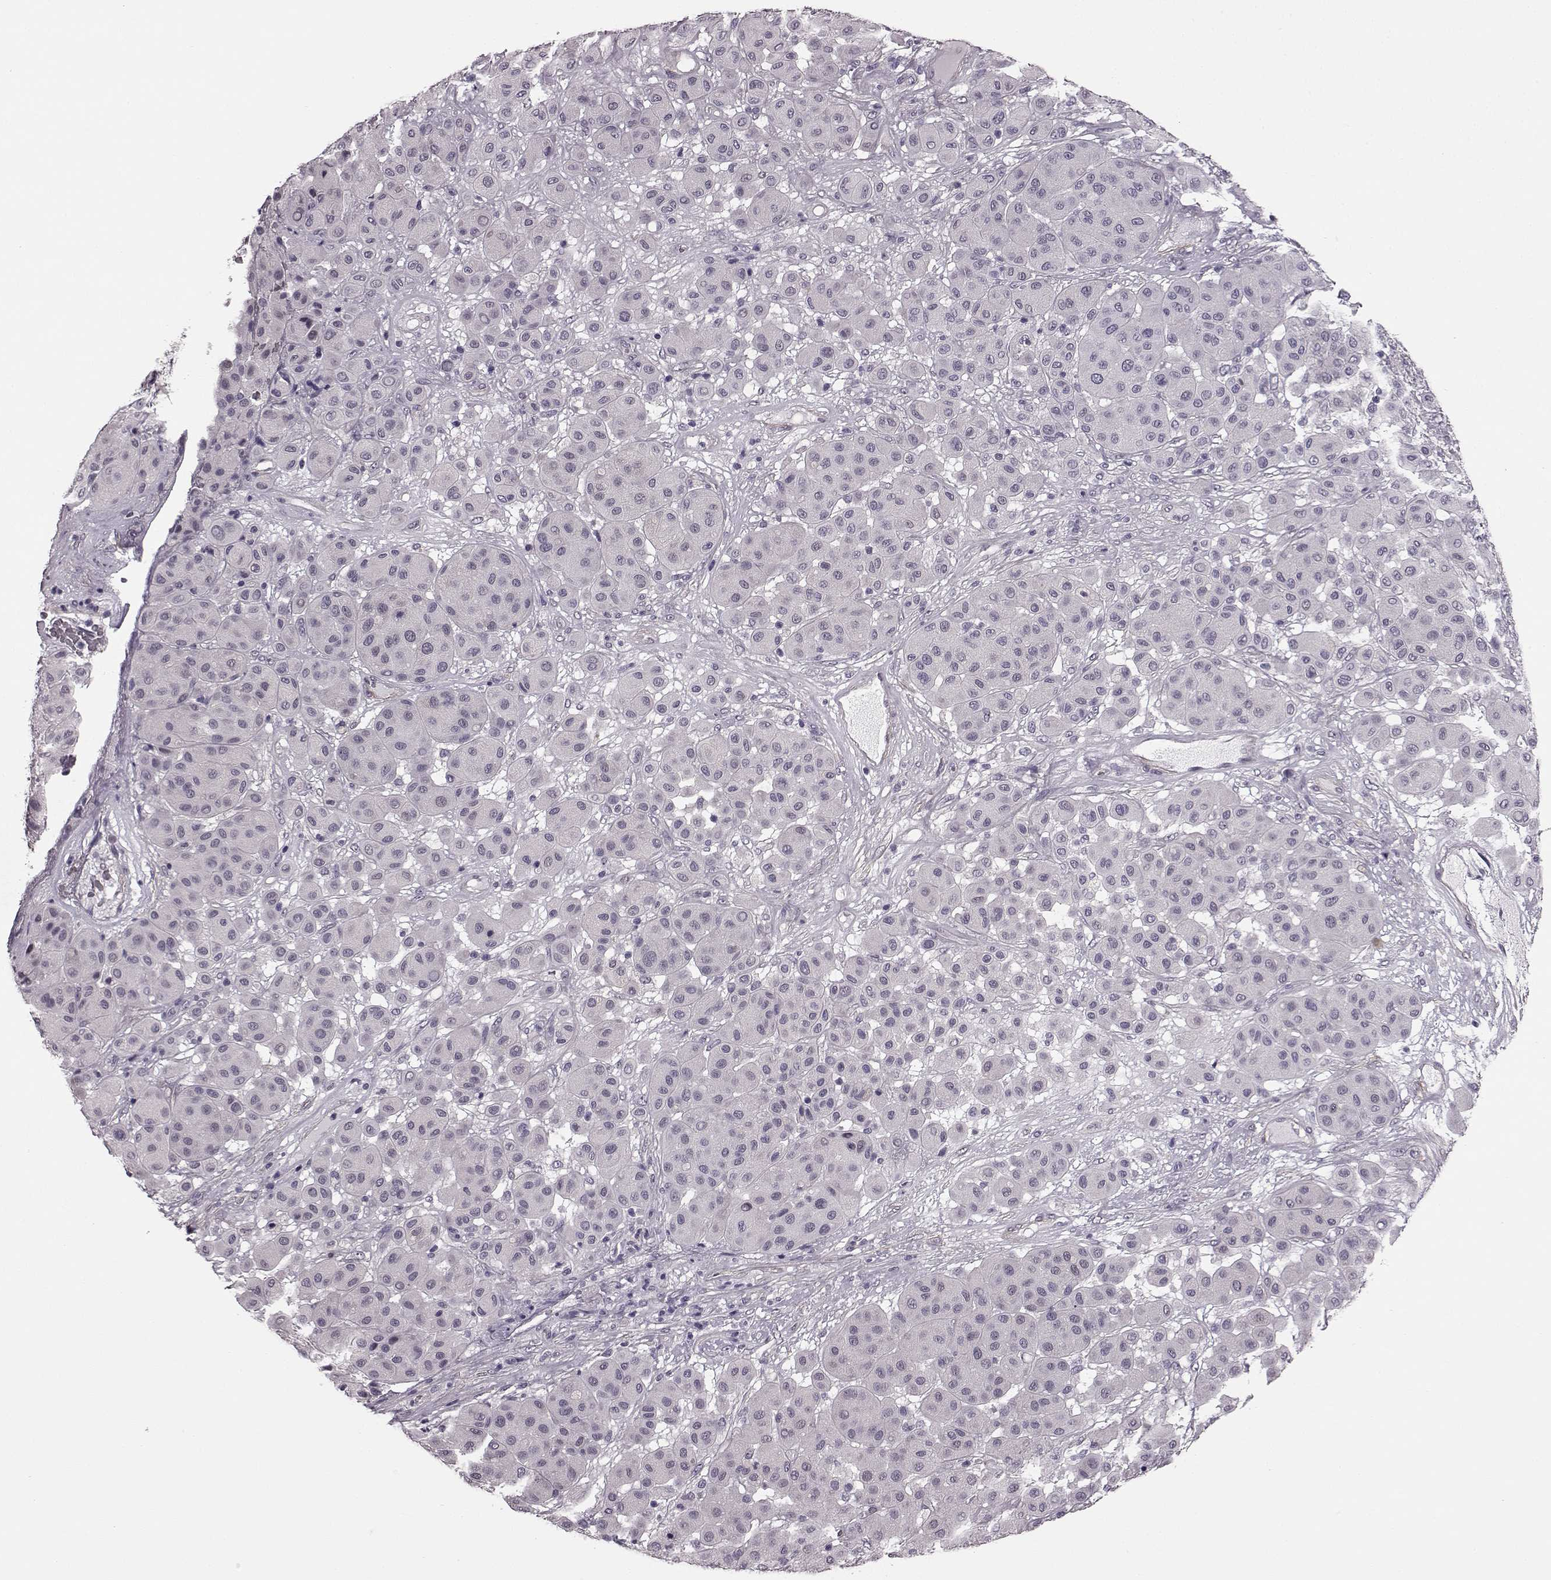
{"staining": {"intensity": "negative", "quantity": "none", "location": "none"}, "tissue": "melanoma", "cell_type": "Tumor cells", "image_type": "cancer", "snomed": [{"axis": "morphology", "description": "Malignant melanoma, Metastatic site"}, {"axis": "topography", "description": "Smooth muscle"}], "caption": "Protein analysis of malignant melanoma (metastatic site) shows no significant staining in tumor cells.", "gene": "SLCO3A1", "patient": {"sex": "male", "age": 41}}